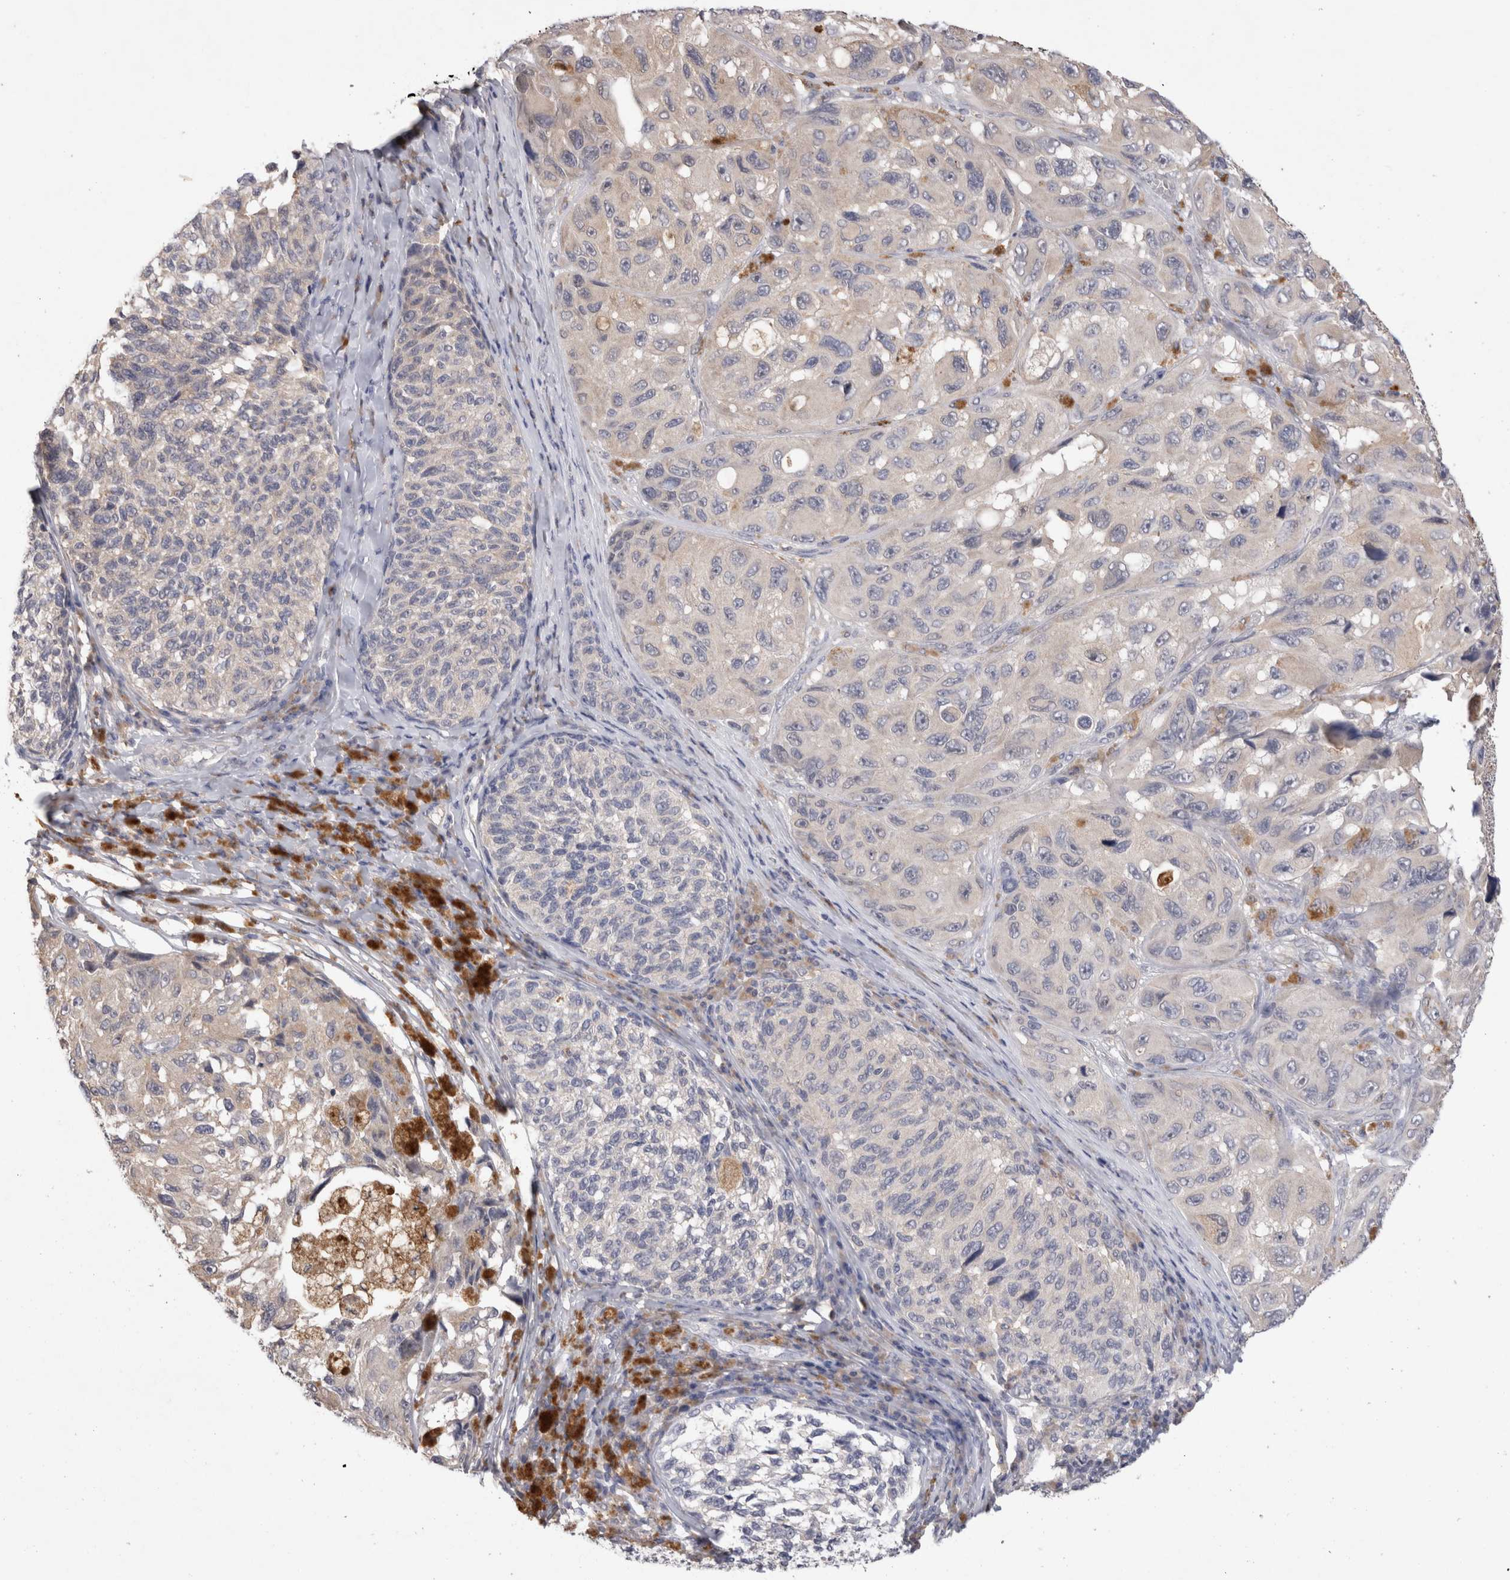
{"staining": {"intensity": "negative", "quantity": "none", "location": "none"}, "tissue": "melanoma", "cell_type": "Tumor cells", "image_type": "cancer", "snomed": [{"axis": "morphology", "description": "Malignant melanoma, NOS"}, {"axis": "topography", "description": "Skin"}], "caption": "Human malignant melanoma stained for a protein using immunohistochemistry shows no positivity in tumor cells.", "gene": "VSIG4", "patient": {"sex": "female", "age": 73}}